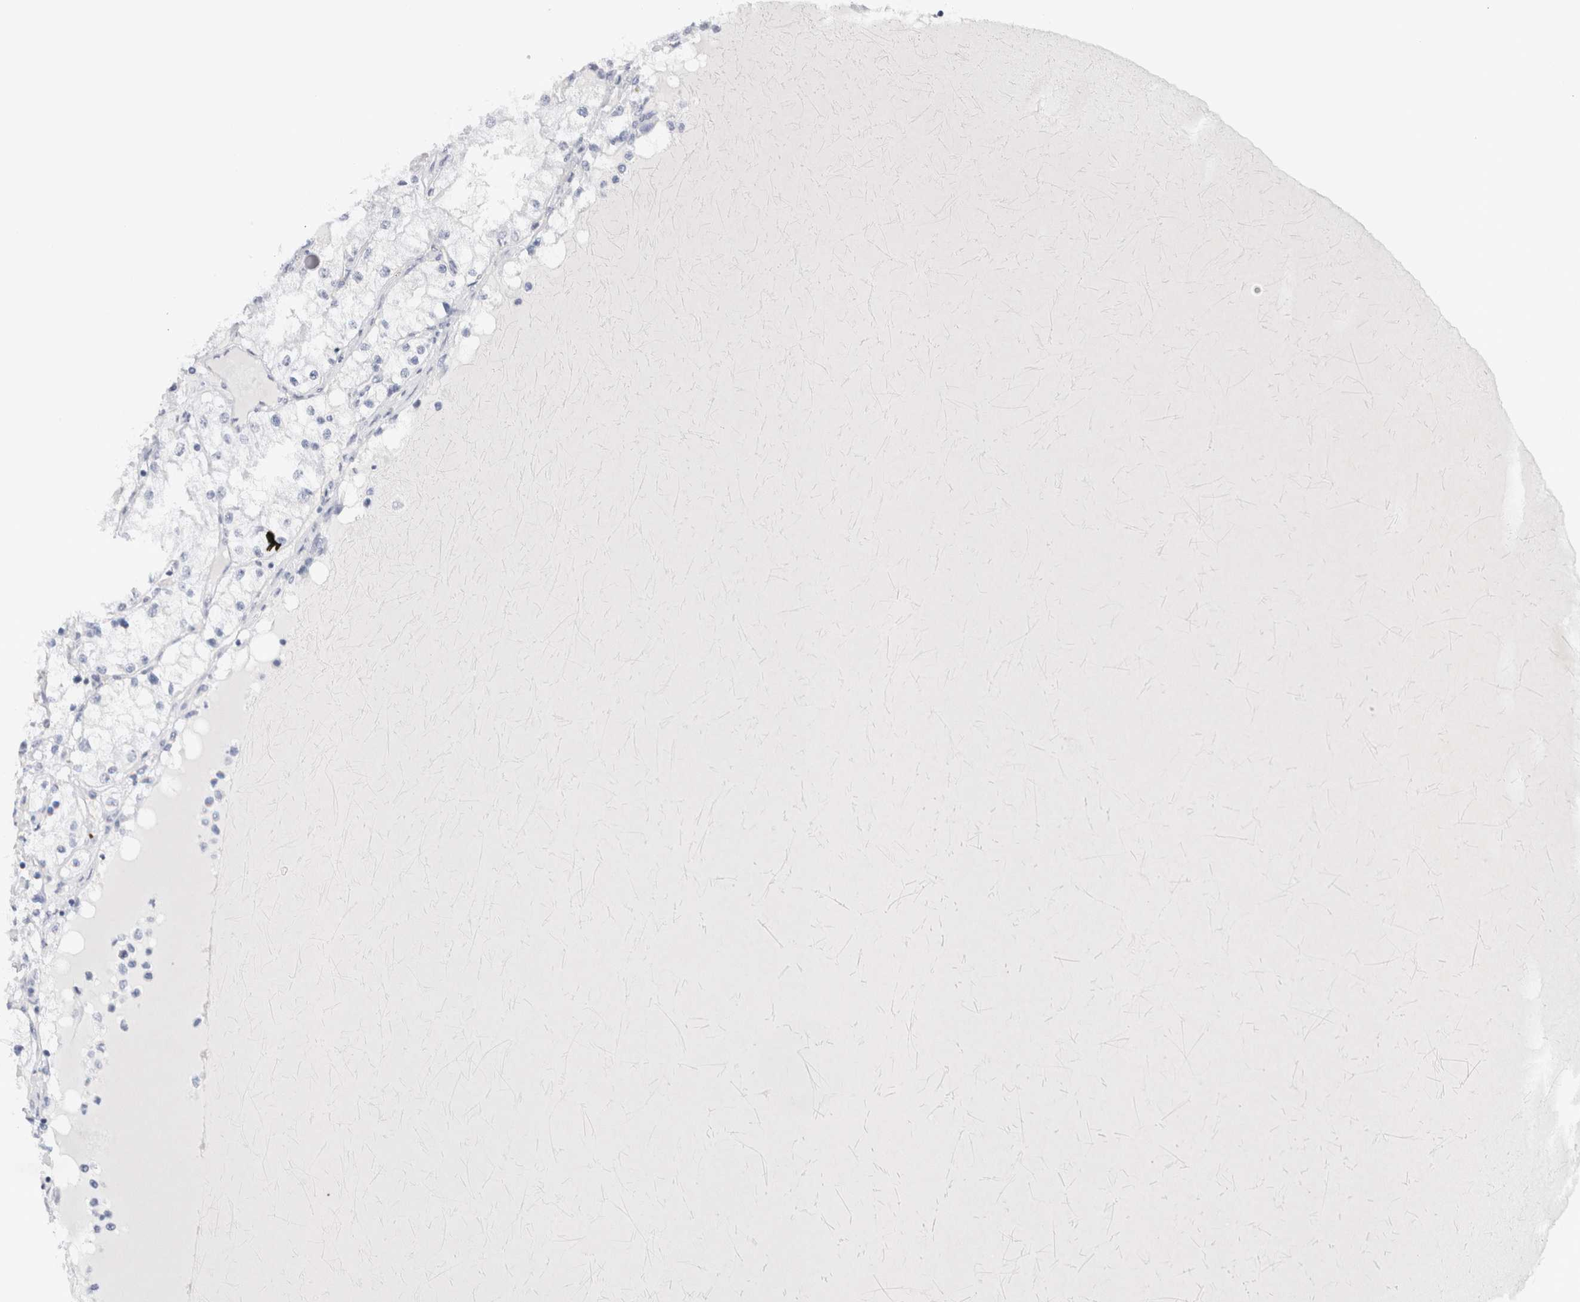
{"staining": {"intensity": "negative", "quantity": "none", "location": "none"}, "tissue": "renal cancer", "cell_type": "Tumor cells", "image_type": "cancer", "snomed": [{"axis": "morphology", "description": "Adenocarcinoma, NOS"}, {"axis": "topography", "description": "Kidney"}], "caption": "Tumor cells show no significant protein expression in adenocarcinoma (renal).", "gene": "TONSL", "patient": {"sex": "male", "age": 68}}